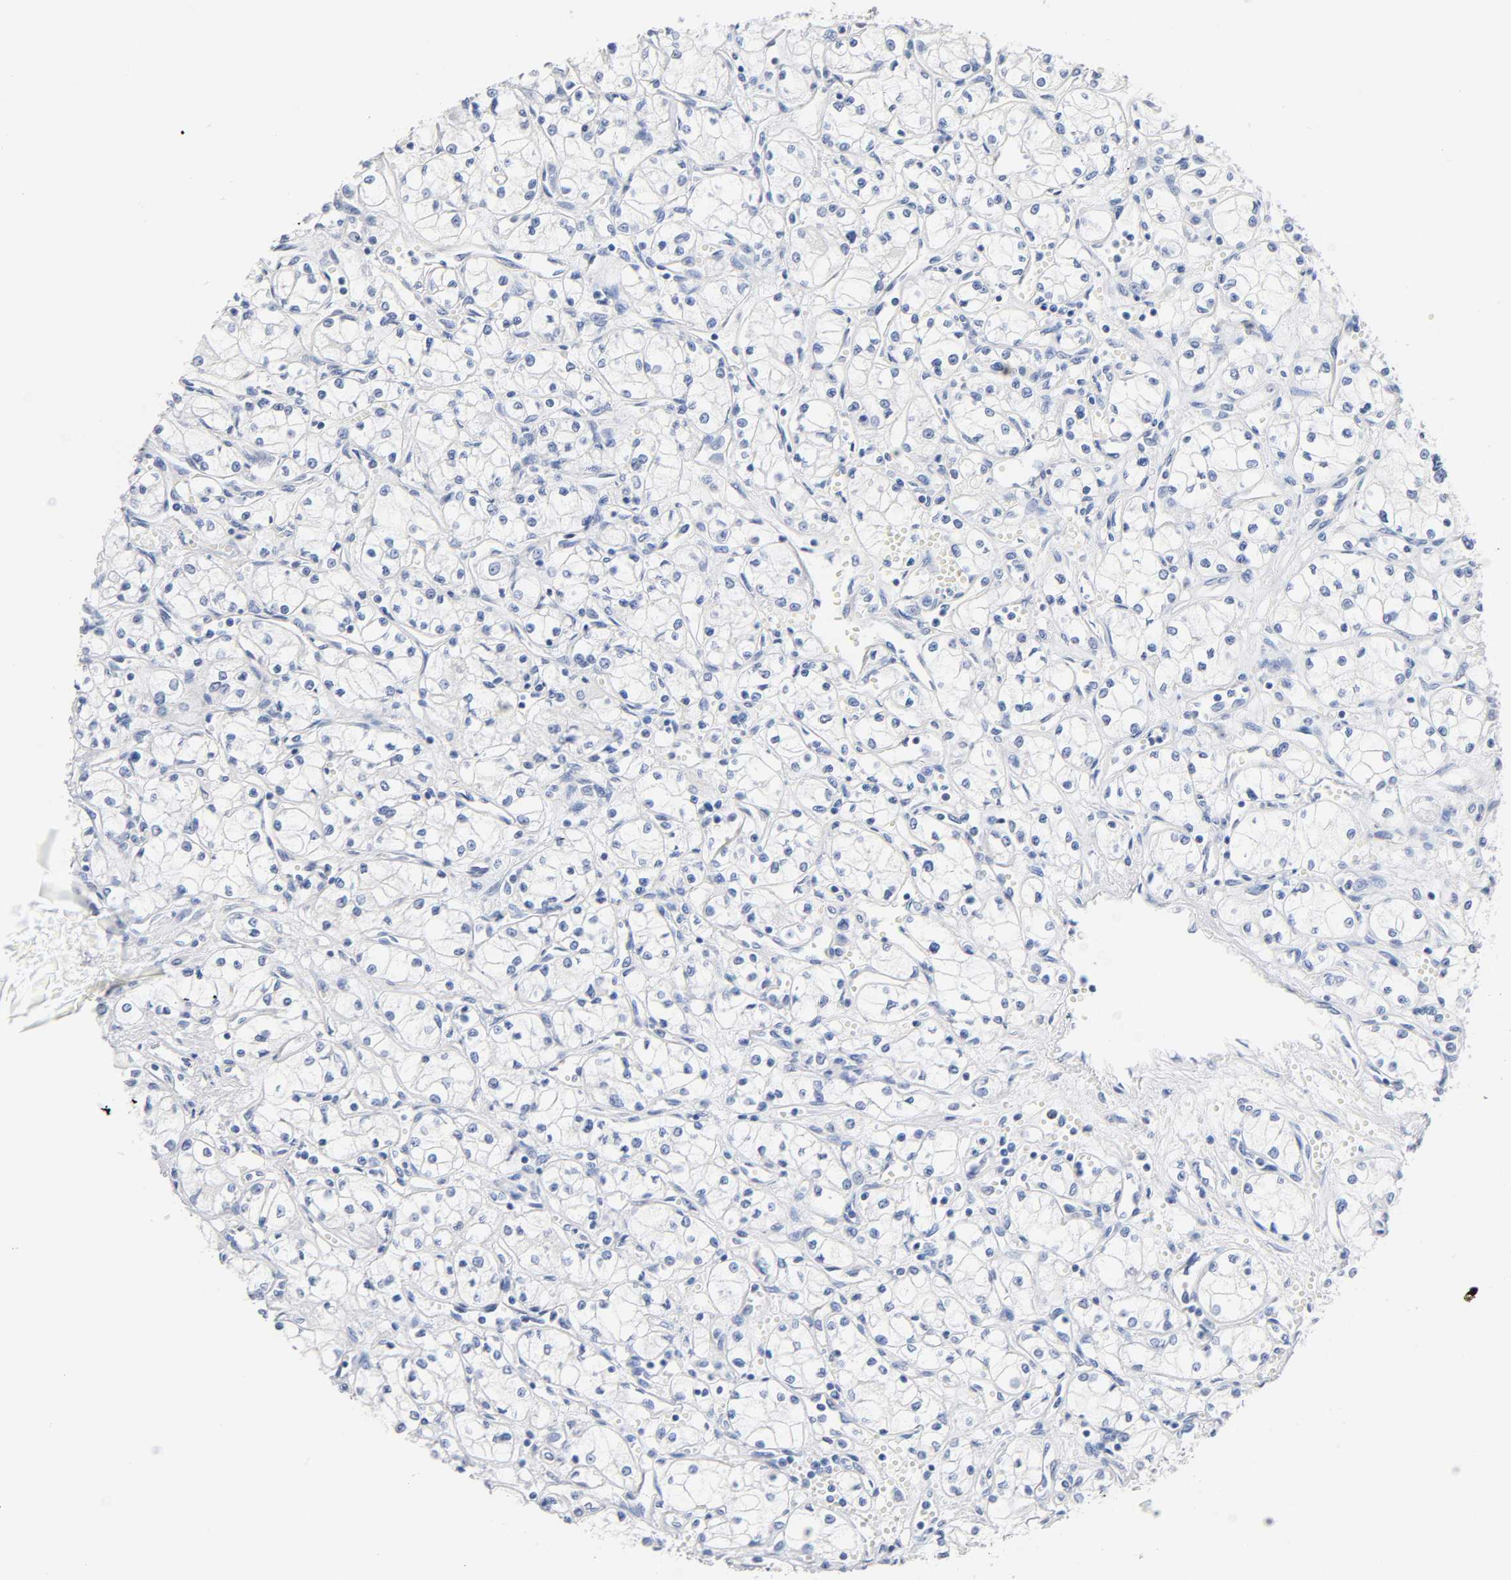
{"staining": {"intensity": "negative", "quantity": "none", "location": "none"}, "tissue": "renal cancer", "cell_type": "Tumor cells", "image_type": "cancer", "snomed": [{"axis": "morphology", "description": "Normal tissue, NOS"}, {"axis": "morphology", "description": "Adenocarcinoma, NOS"}, {"axis": "topography", "description": "Kidney"}], "caption": "This micrograph is of renal adenocarcinoma stained with immunohistochemistry to label a protein in brown with the nuclei are counter-stained blue. There is no staining in tumor cells.", "gene": "MALT1", "patient": {"sex": "male", "age": 59}}